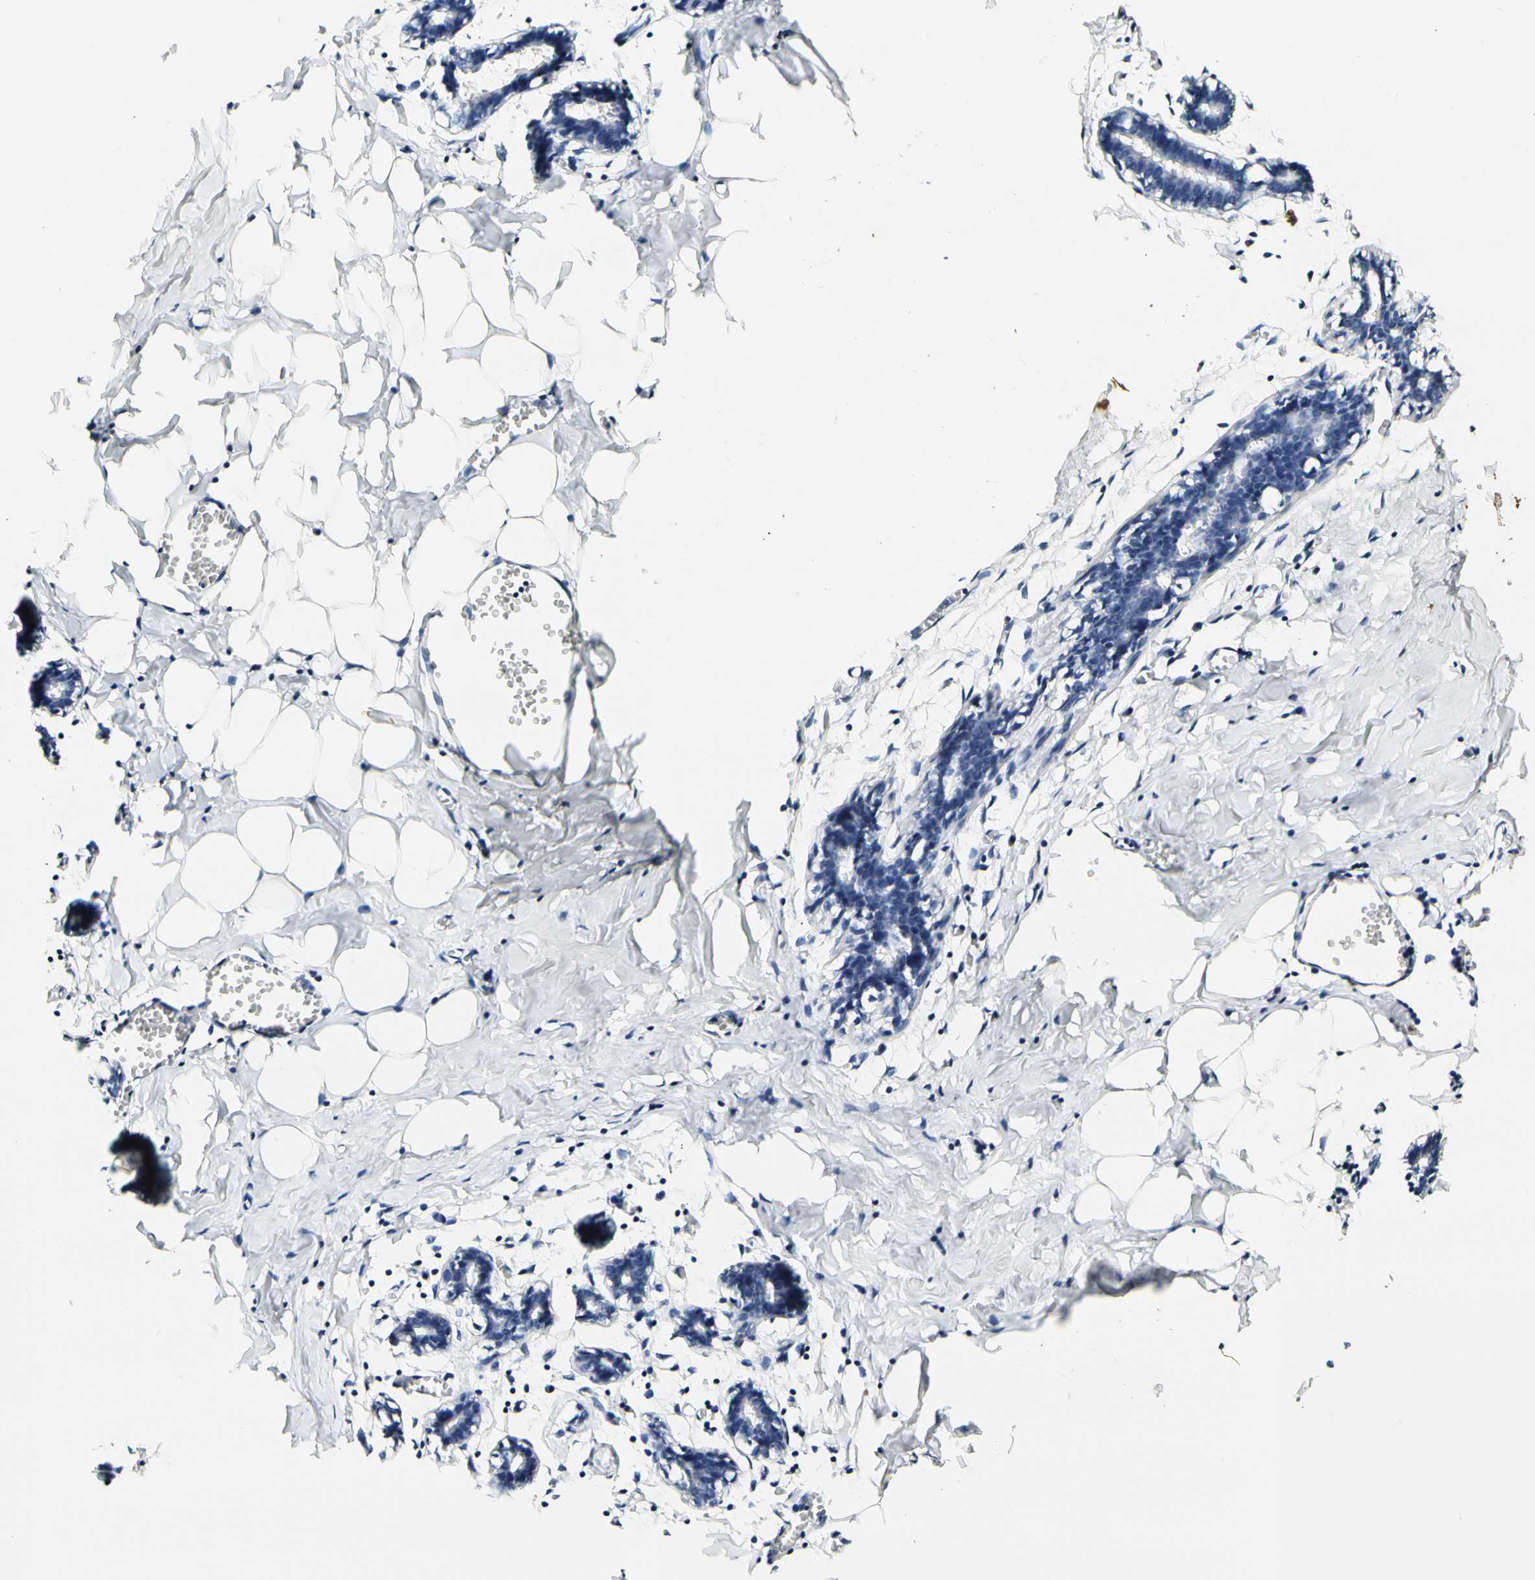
{"staining": {"intensity": "negative", "quantity": "none", "location": "none"}, "tissue": "breast", "cell_type": "Adipocytes", "image_type": "normal", "snomed": [{"axis": "morphology", "description": "Normal tissue, NOS"}, {"axis": "topography", "description": "Breast"}], "caption": "Protein analysis of unremarkable breast exhibits no significant positivity in adipocytes.", "gene": "SOX30", "patient": {"sex": "female", "age": 27}}